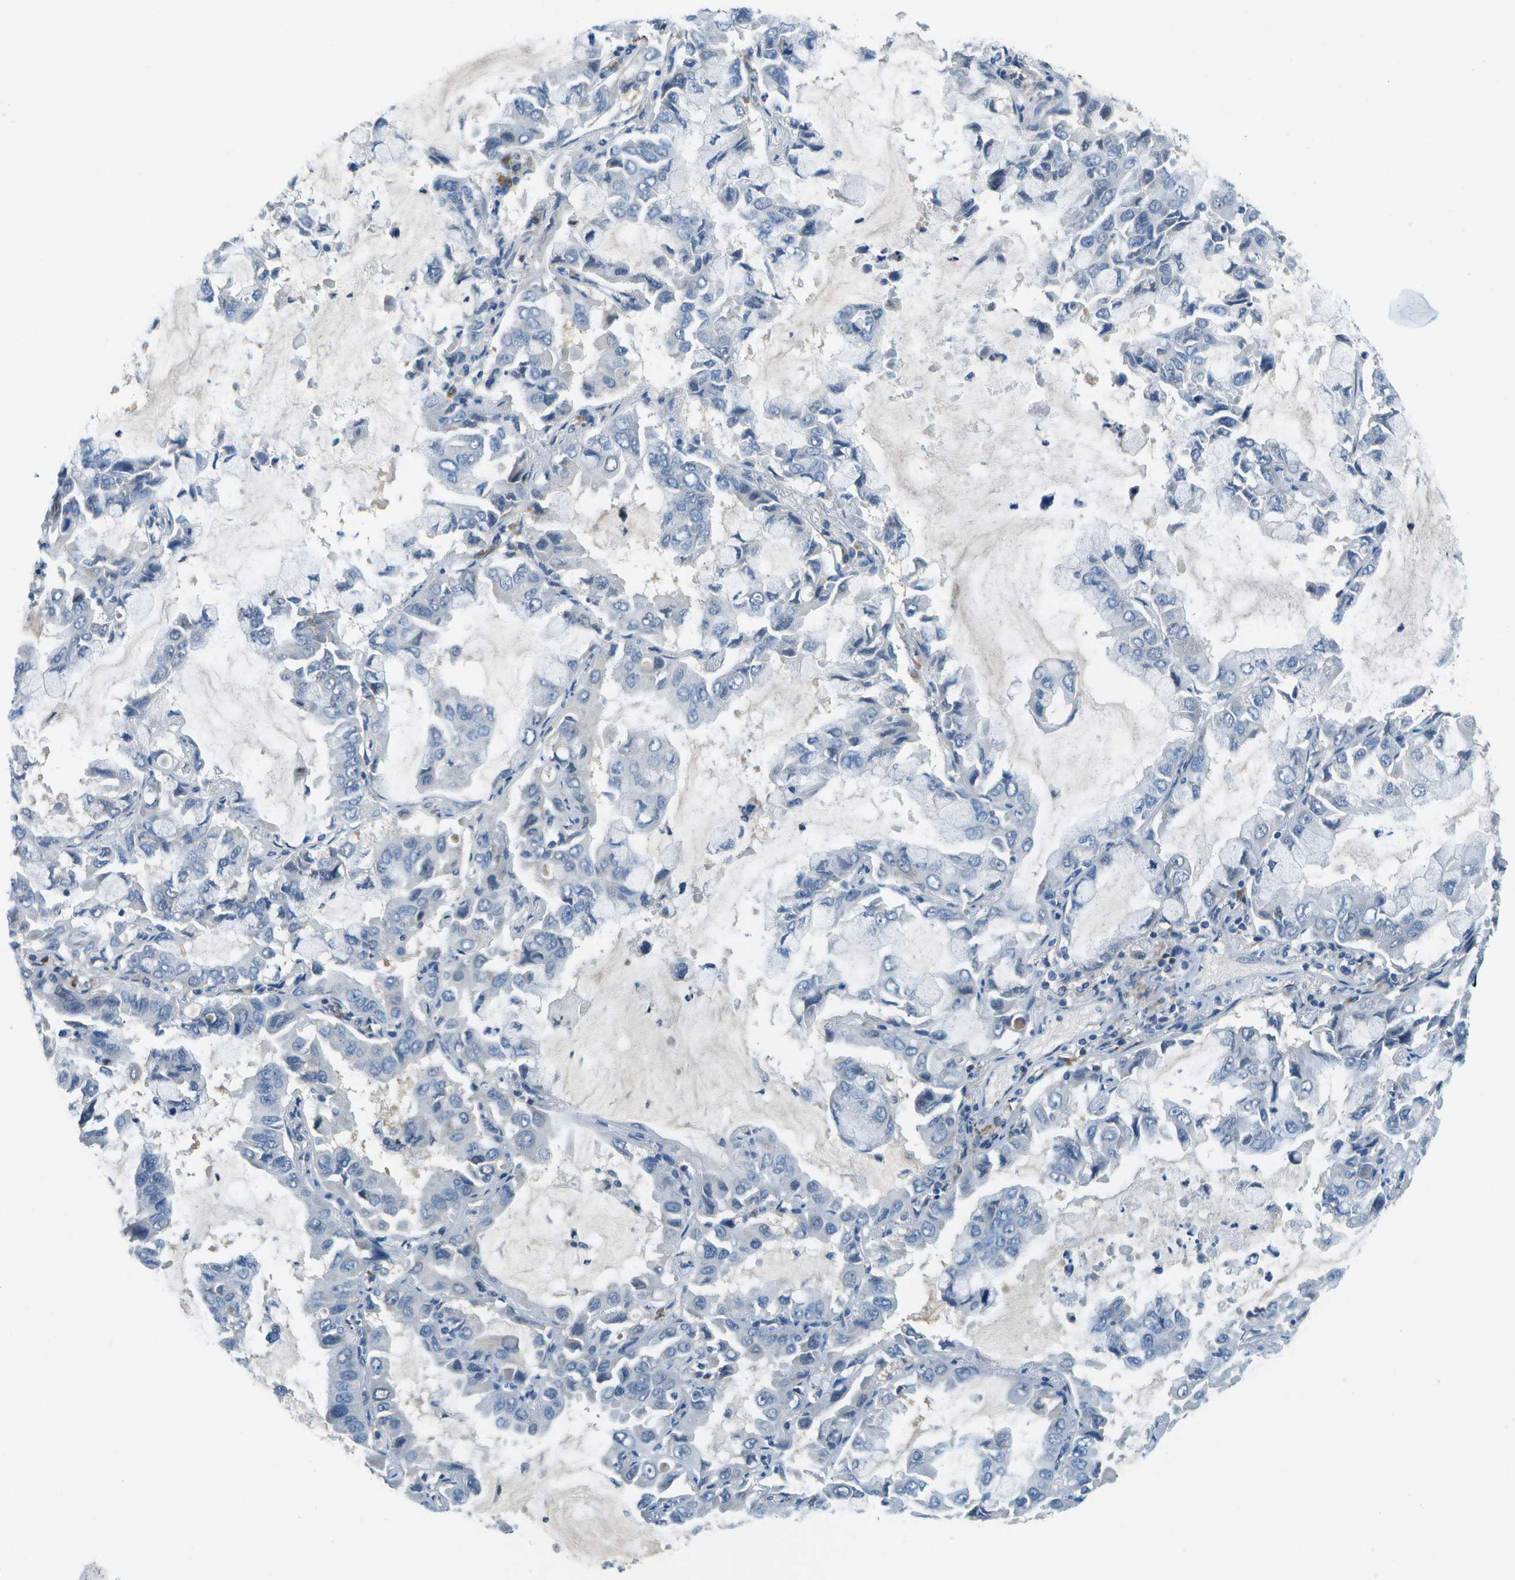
{"staining": {"intensity": "negative", "quantity": "none", "location": "none"}, "tissue": "lung cancer", "cell_type": "Tumor cells", "image_type": "cancer", "snomed": [{"axis": "morphology", "description": "Adenocarcinoma, NOS"}, {"axis": "topography", "description": "Lung"}], "caption": "A micrograph of human lung cancer (adenocarcinoma) is negative for staining in tumor cells.", "gene": "PTGIS", "patient": {"sex": "male", "age": 64}}